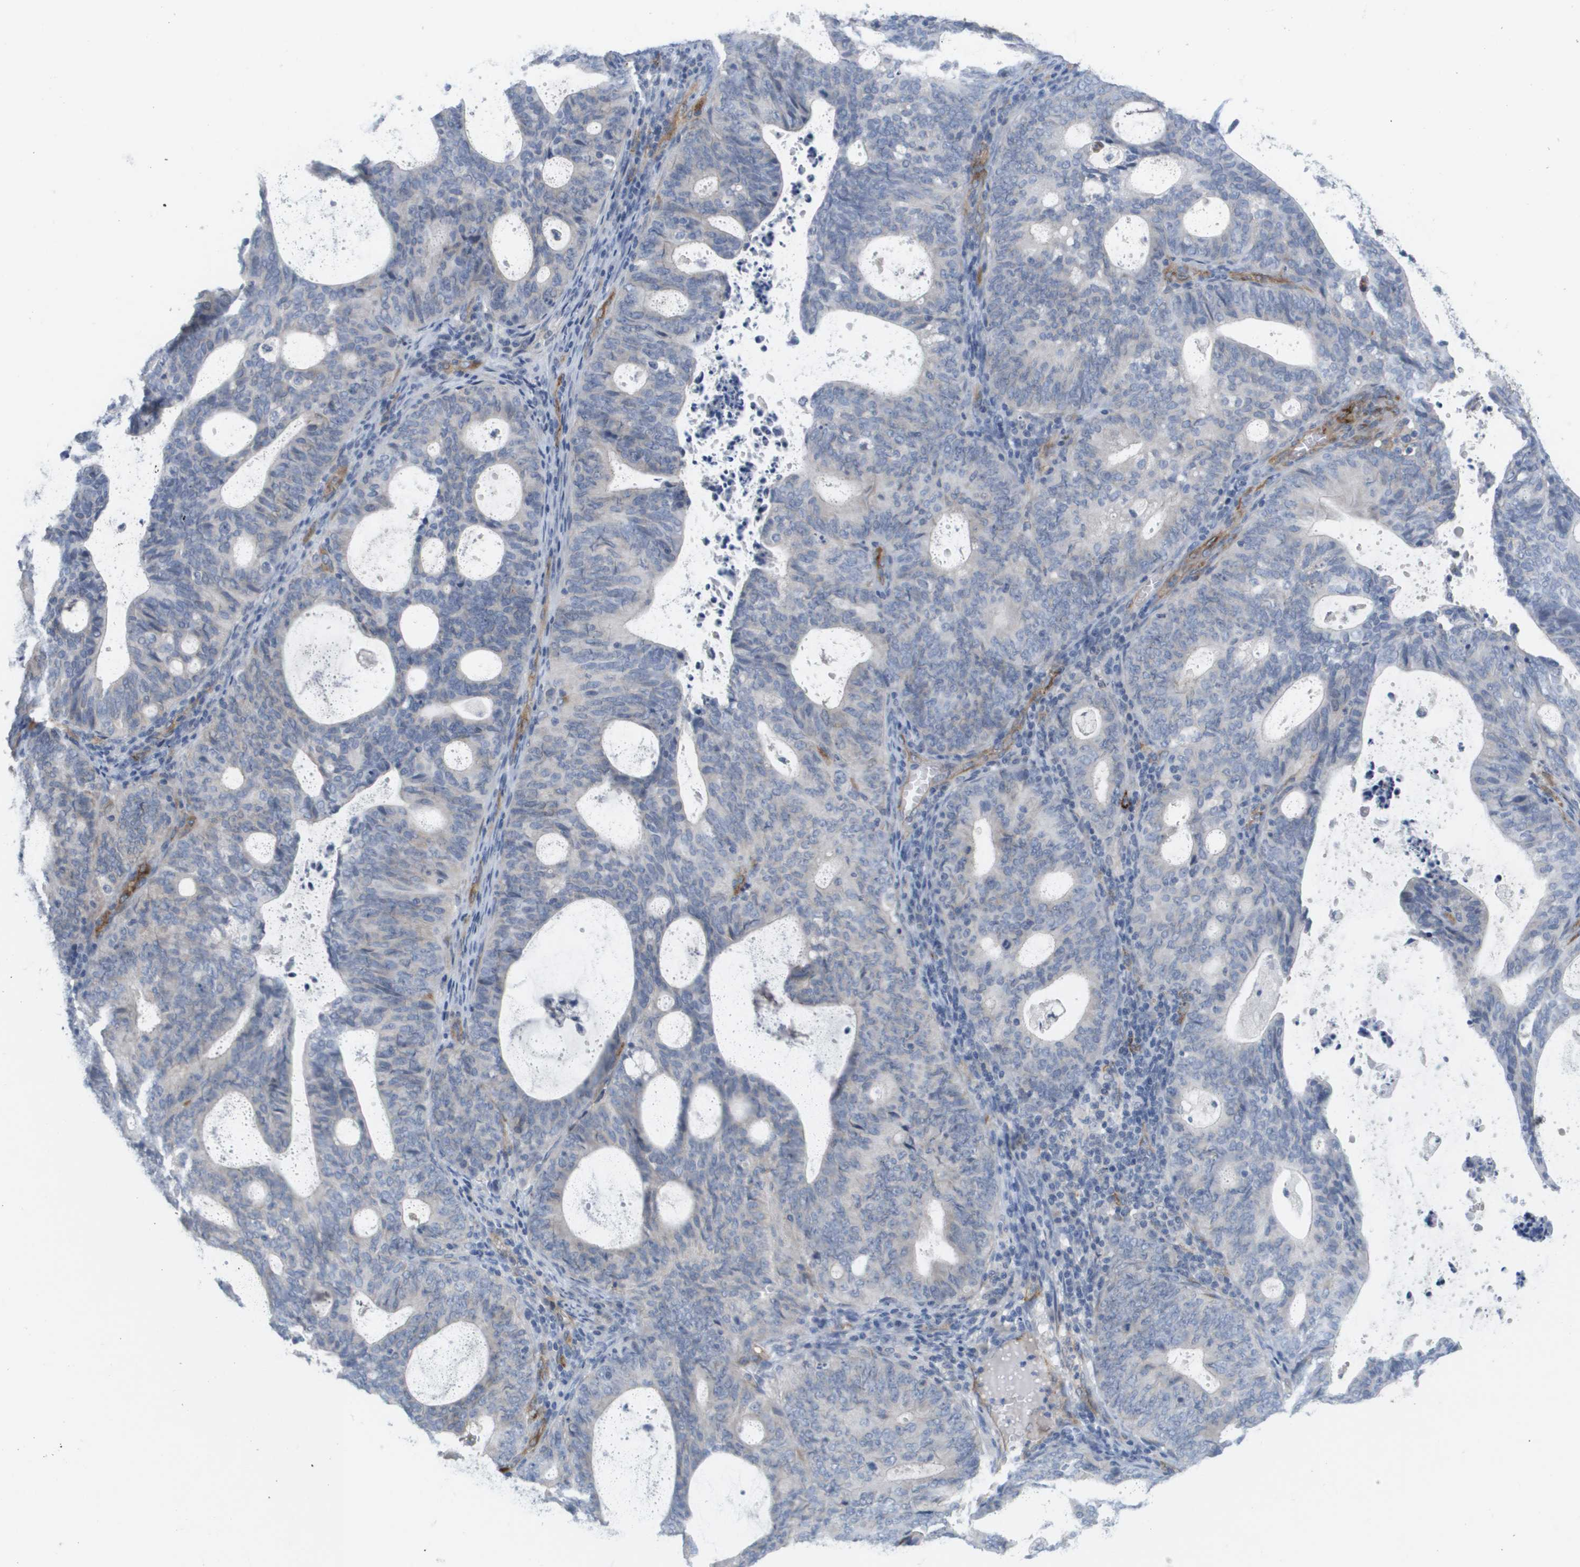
{"staining": {"intensity": "negative", "quantity": "none", "location": "none"}, "tissue": "endometrial cancer", "cell_type": "Tumor cells", "image_type": "cancer", "snomed": [{"axis": "morphology", "description": "Adenocarcinoma, NOS"}, {"axis": "topography", "description": "Uterus"}], "caption": "This is an immunohistochemistry (IHC) image of endometrial adenocarcinoma. There is no positivity in tumor cells.", "gene": "ANGPT2", "patient": {"sex": "female", "age": 83}}